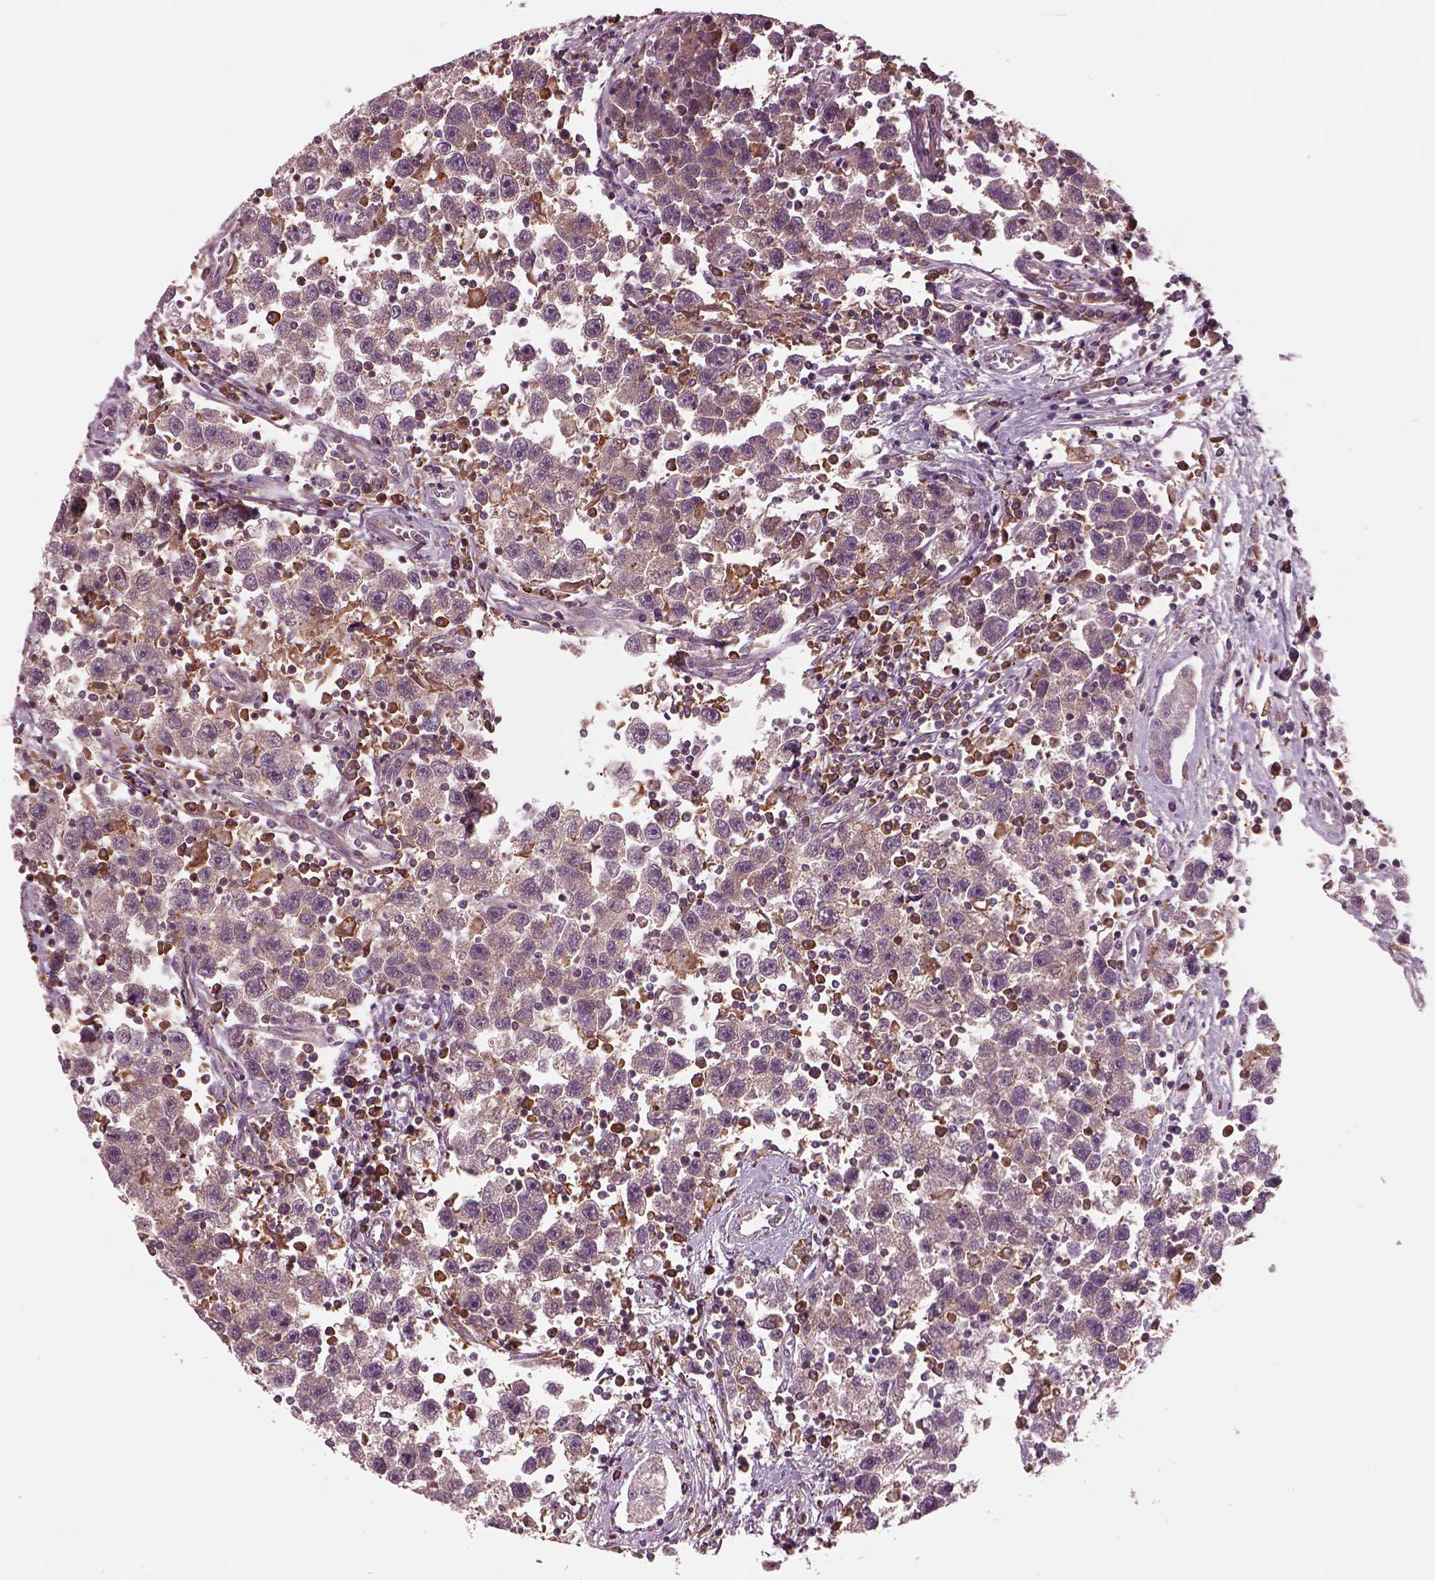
{"staining": {"intensity": "weak", "quantity": "<25%", "location": "cytoplasmic/membranous"}, "tissue": "testis cancer", "cell_type": "Tumor cells", "image_type": "cancer", "snomed": [{"axis": "morphology", "description": "Seminoma, NOS"}, {"axis": "topography", "description": "Testis"}], "caption": "Tumor cells show no significant expression in testis seminoma.", "gene": "ASCC2", "patient": {"sex": "male", "age": 30}}